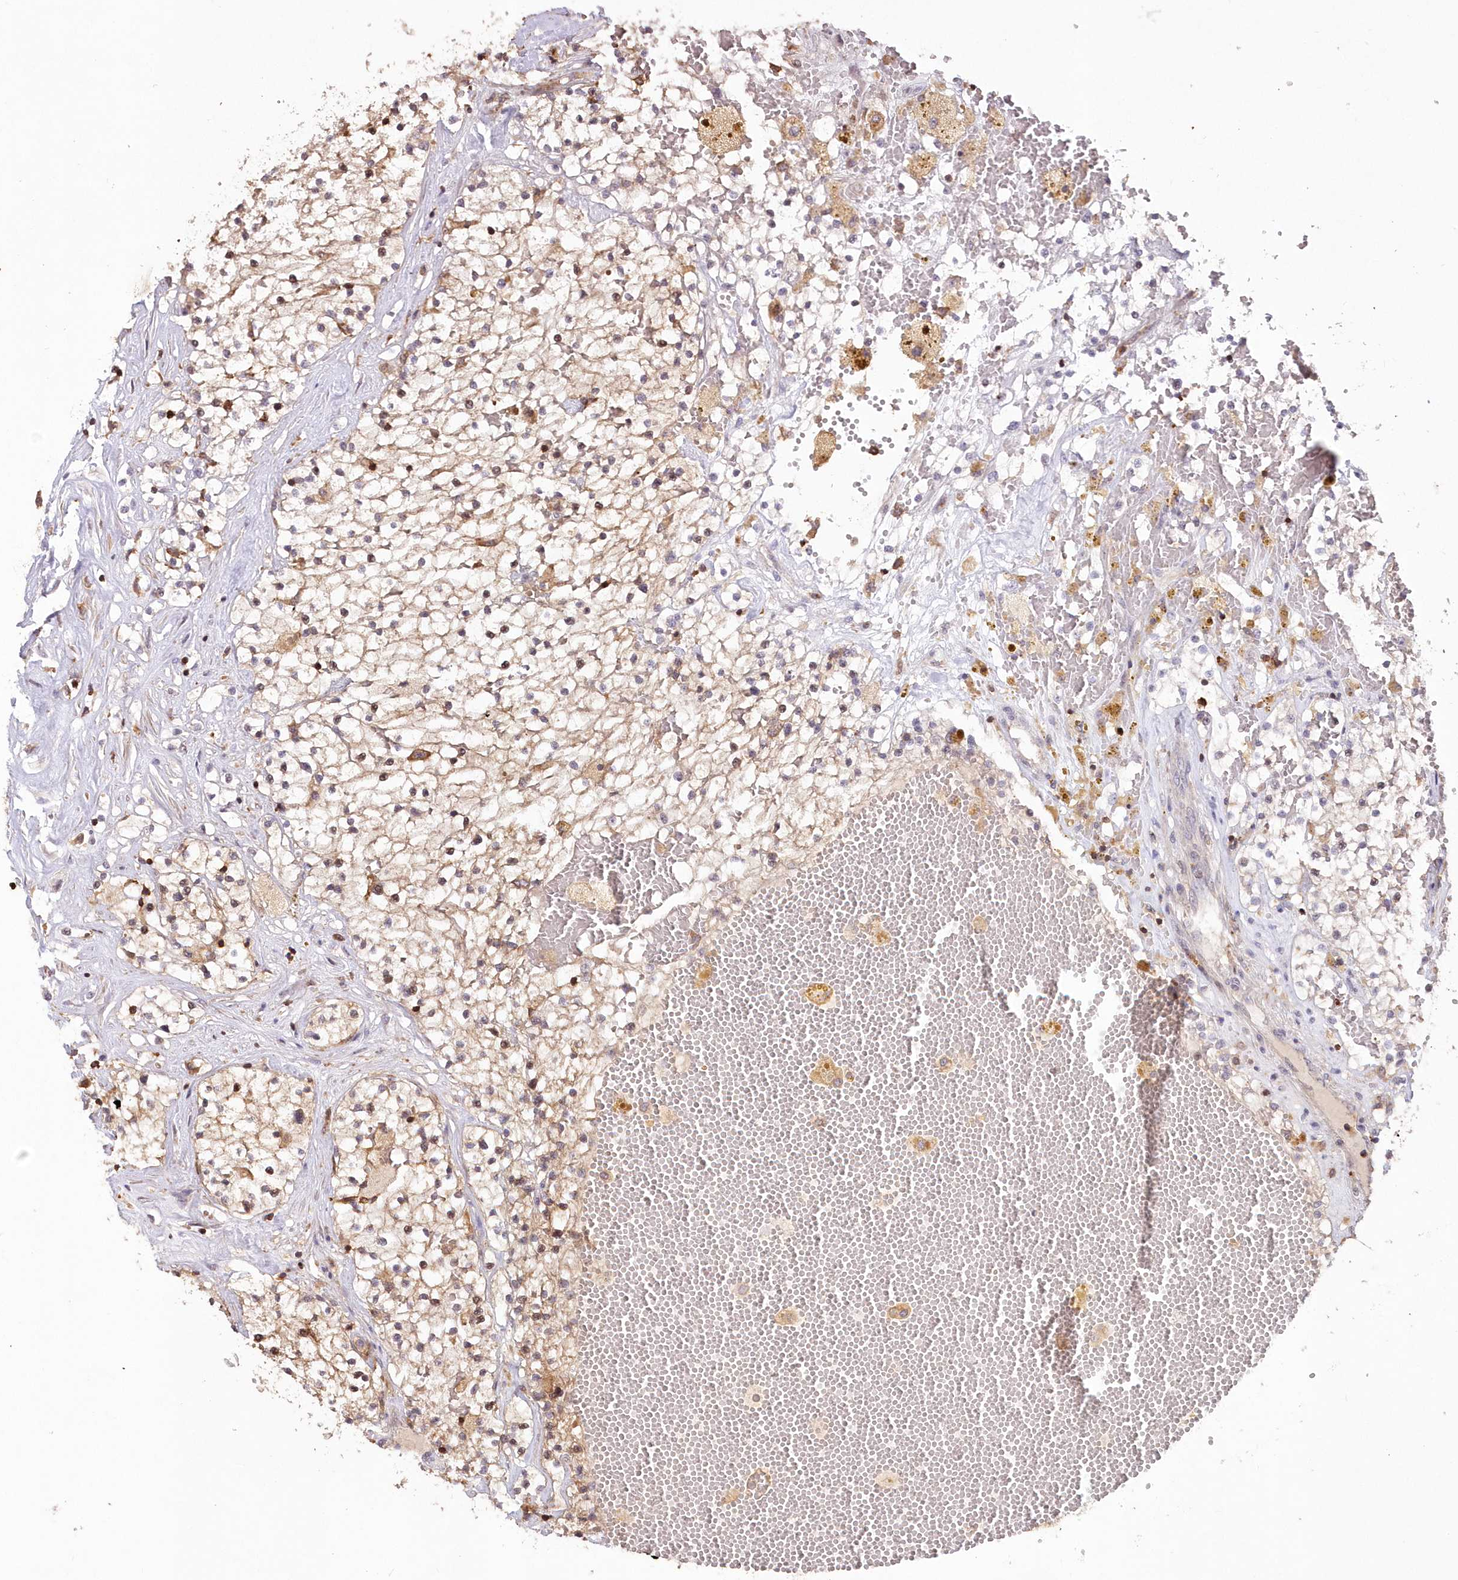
{"staining": {"intensity": "weak", "quantity": "25%-75%", "location": "cytoplasmic/membranous"}, "tissue": "renal cancer", "cell_type": "Tumor cells", "image_type": "cancer", "snomed": [{"axis": "morphology", "description": "Normal tissue, NOS"}, {"axis": "morphology", "description": "Adenocarcinoma, NOS"}, {"axis": "topography", "description": "Kidney"}], "caption": "Adenocarcinoma (renal) stained with a protein marker exhibits weak staining in tumor cells.", "gene": "SNED1", "patient": {"sex": "male", "age": 68}}